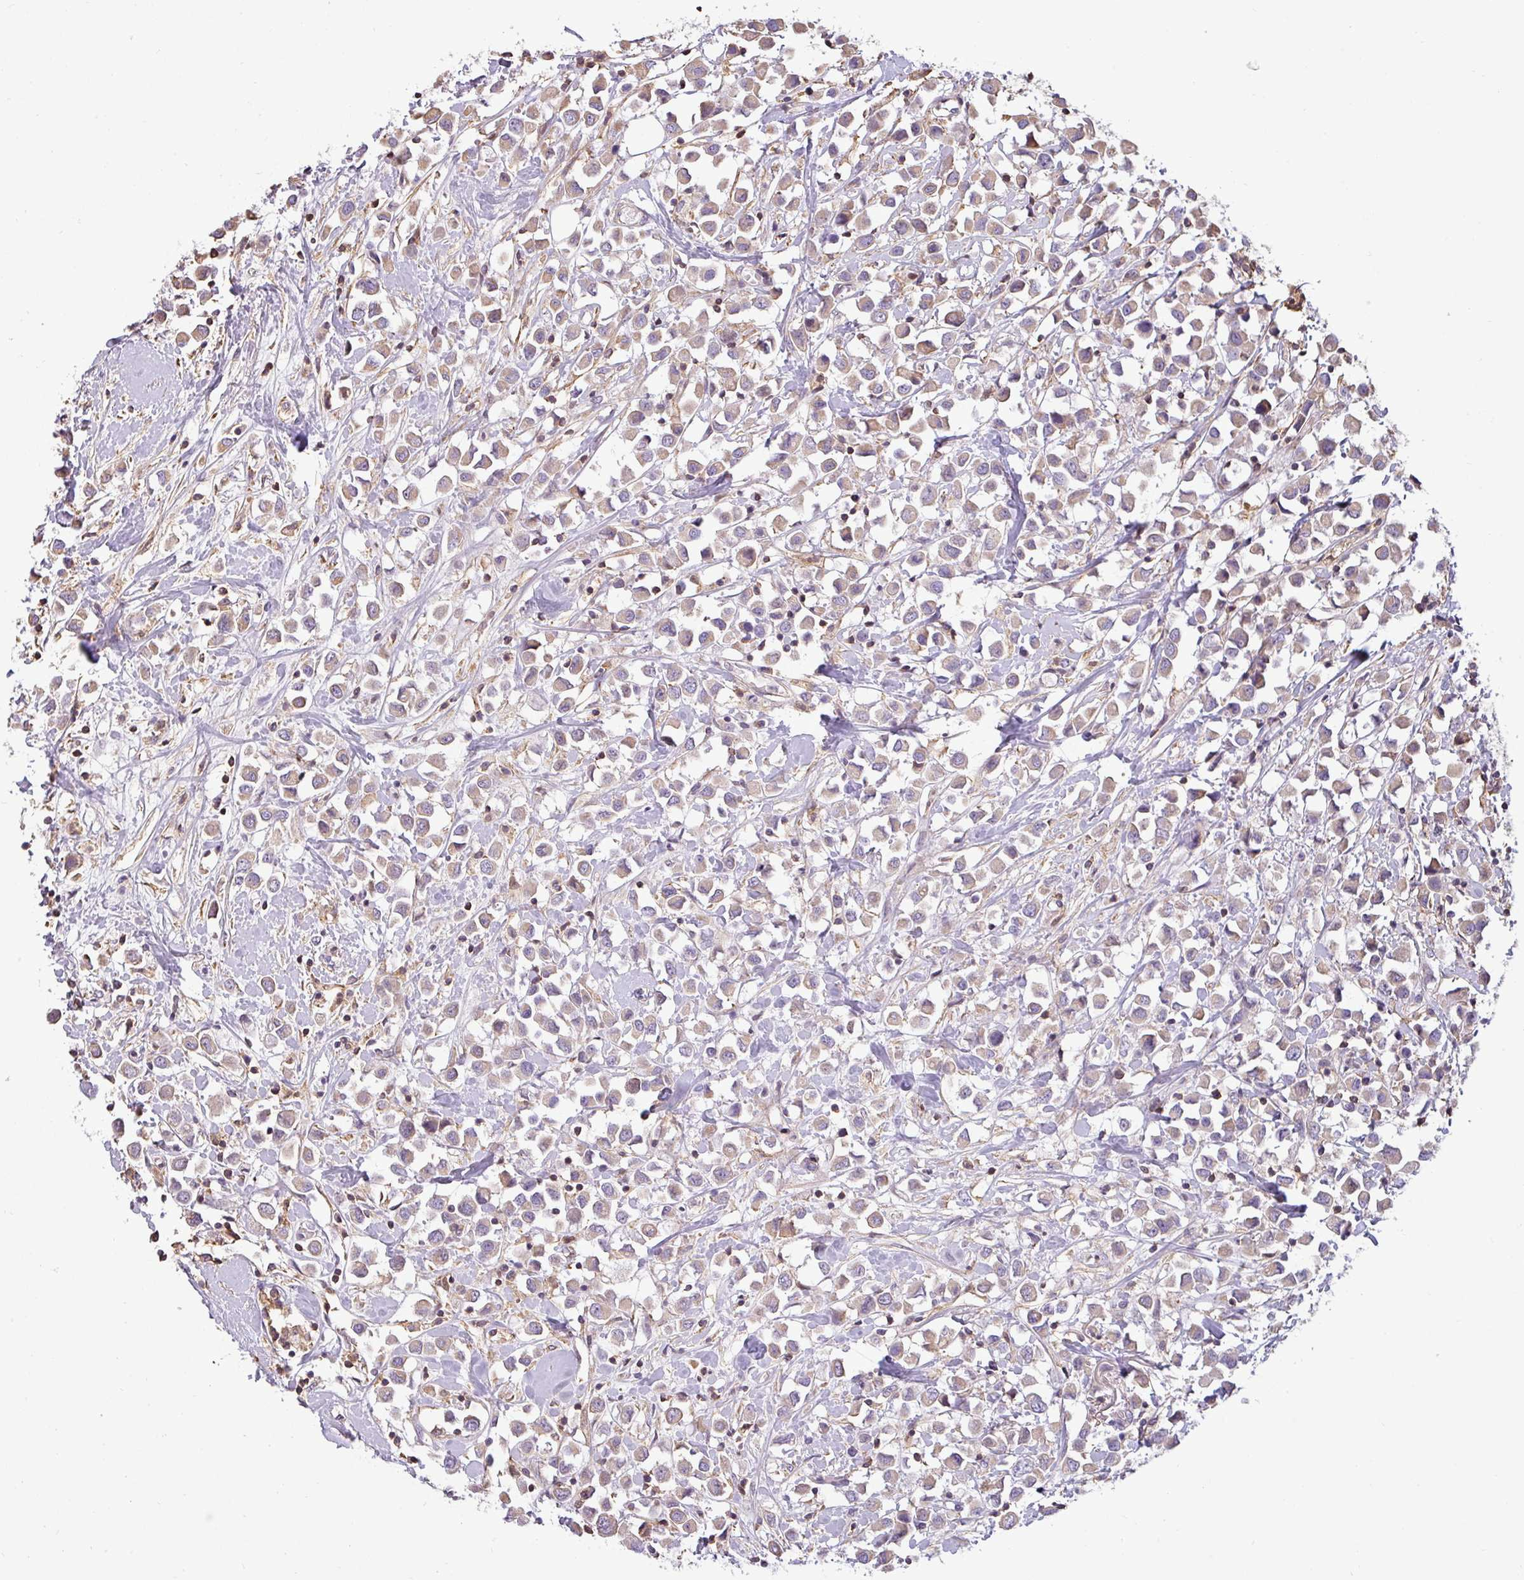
{"staining": {"intensity": "weak", "quantity": ">75%", "location": "cytoplasmic/membranous"}, "tissue": "breast cancer", "cell_type": "Tumor cells", "image_type": "cancer", "snomed": [{"axis": "morphology", "description": "Duct carcinoma"}, {"axis": "topography", "description": "Breast"}], "caption": "Weak cytoplasmic/membranous expression for a protein is identified in about >75% of tumor cells of breast cancer (infiltrating ductal carcinoma) using immunohistochemistry (IHC).", "gene": "ZNF835", "patient": {"sex": "female", "age": 61}}